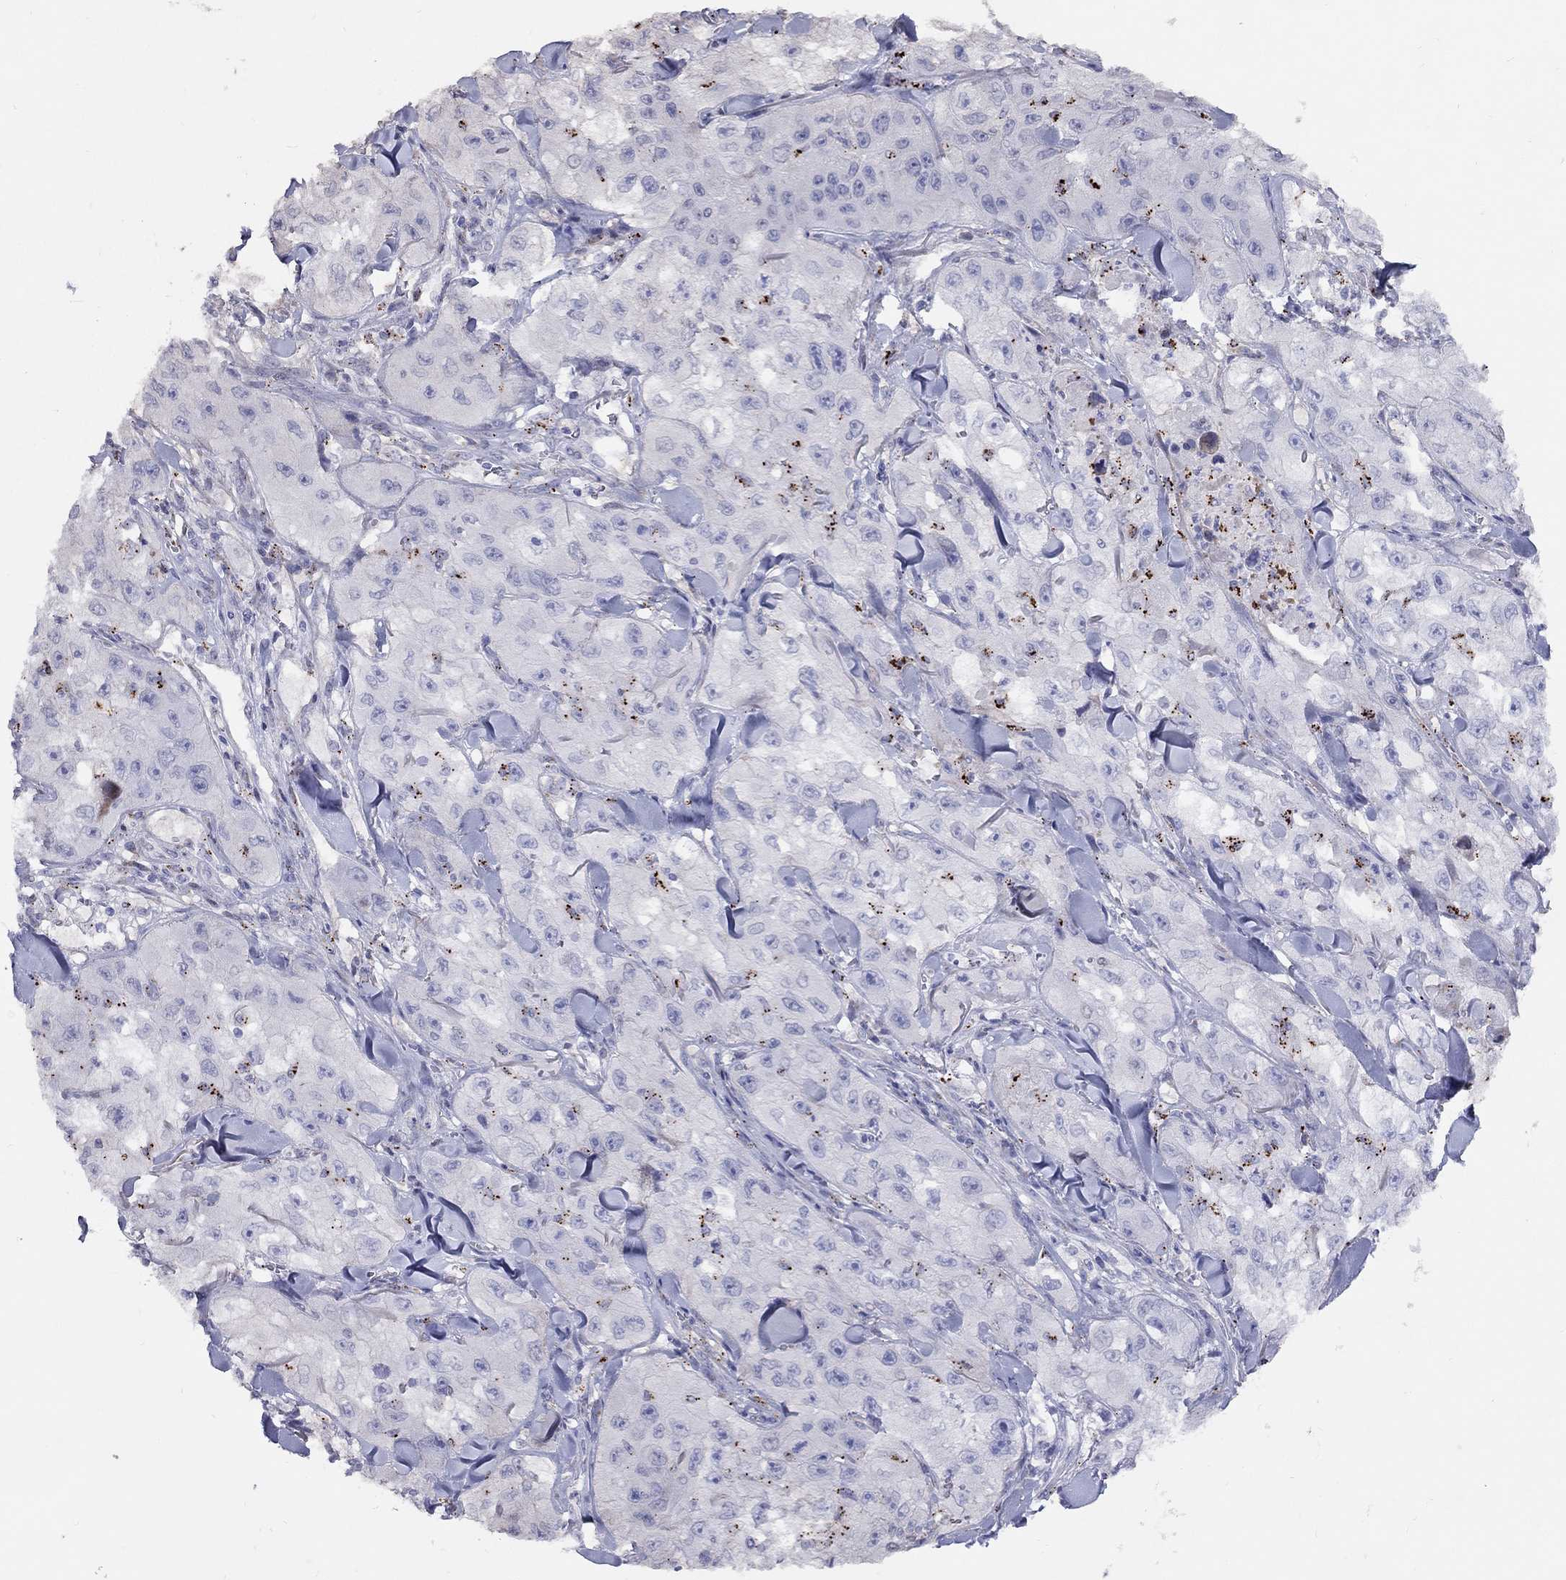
{"staining": {"intensity": "negative", "quantity": "none", "location": "none"}, "tissue": "skin cancer", "cell_type": "Tumor cells", "image_type": "cancer", "snomed": [{"axis": "morphology", "description": "Squamous cell carcinoma, NOS"}, {"axis": "topography", "description": "Skin"}, {"axis": "topography", "description": "Subcutis"}], "caption": "This is an immunohistochemistry (IHC) image of human skin squamous cell carcinoma. There is no staining in tumor cells.", "gene": "MAGEB4", "patient": {"sex": "male", "age": 73}}